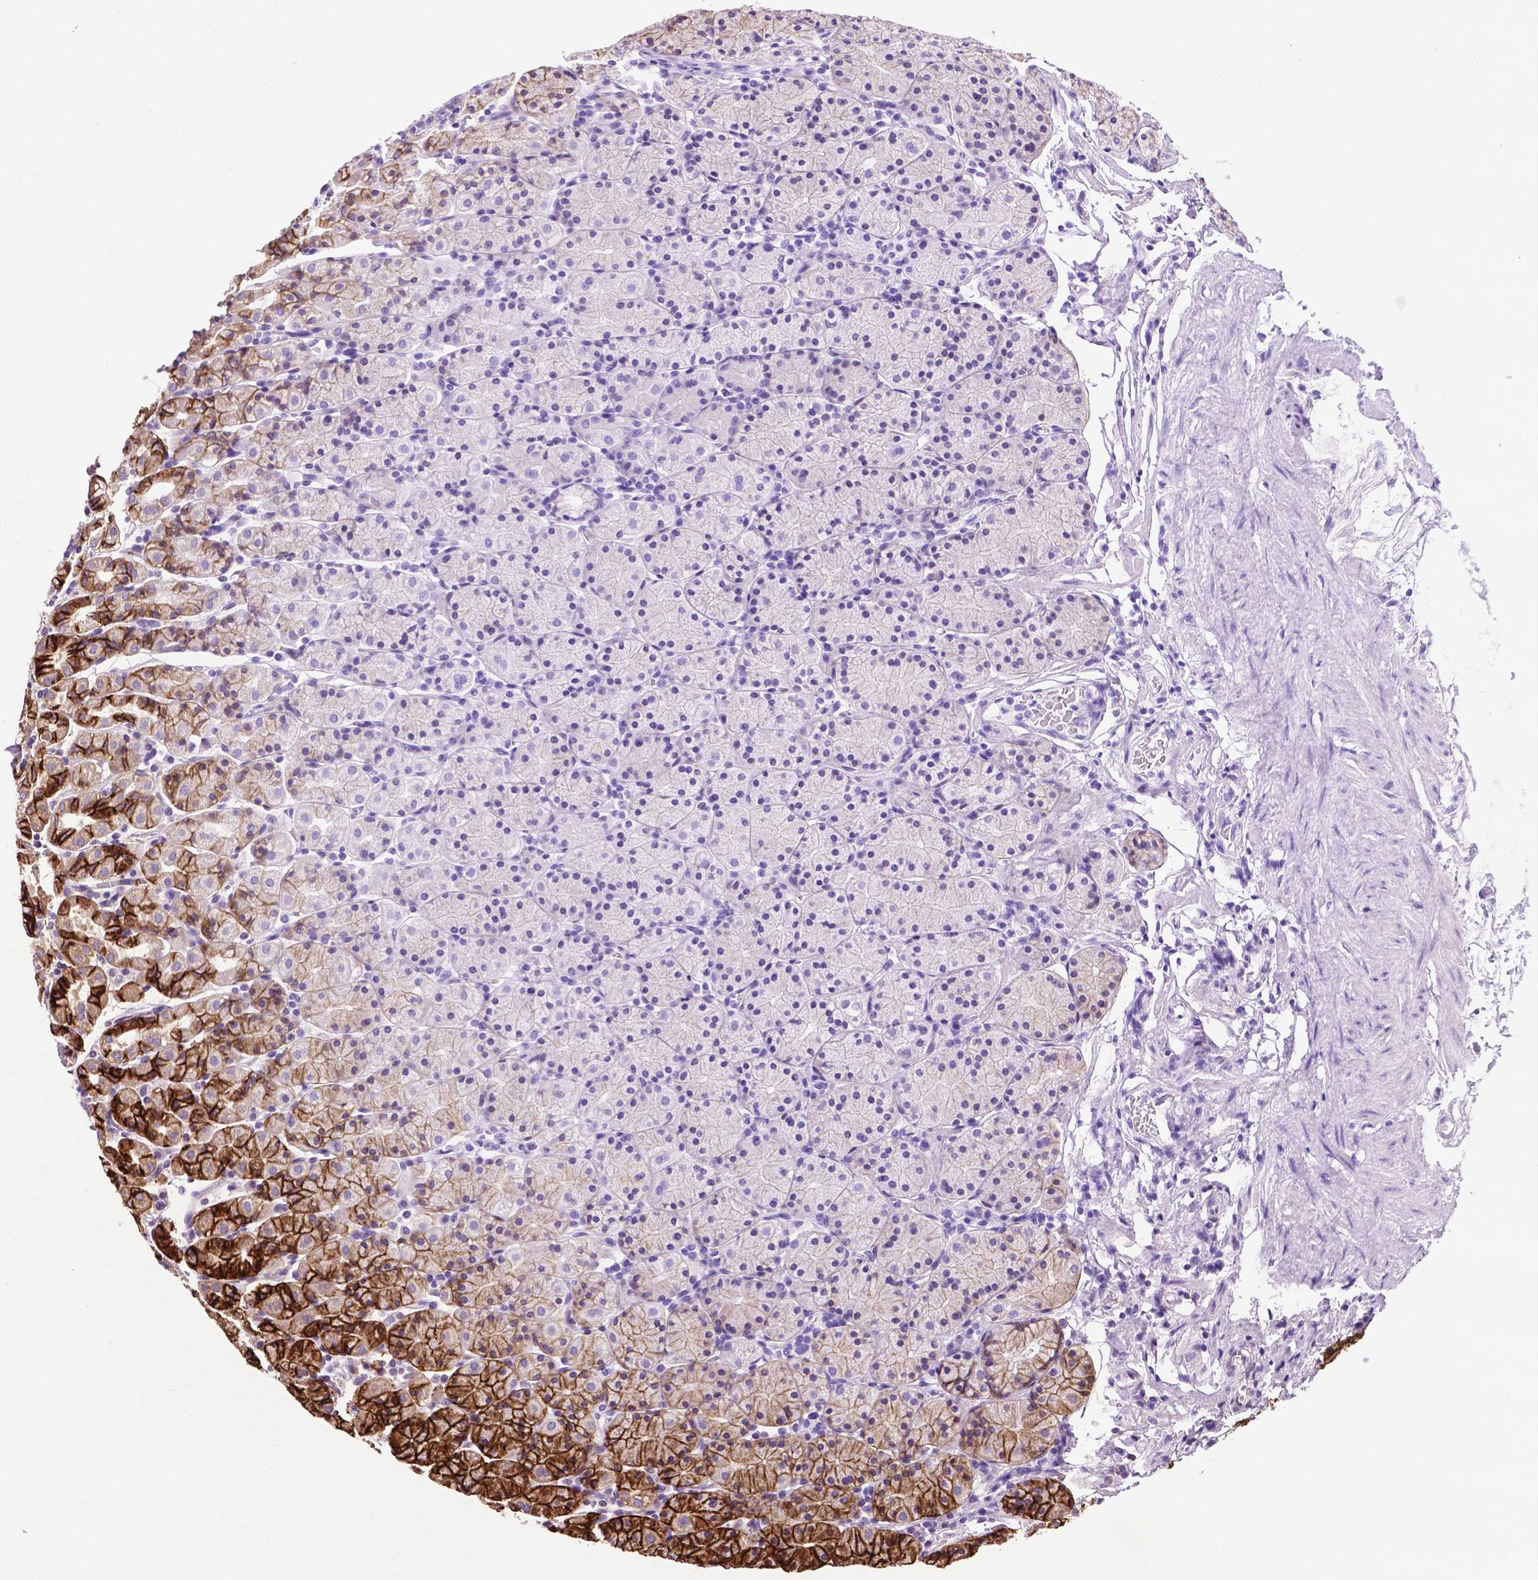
{"staining": {"intensity": "strong", "quantity": "25%-75%", "location": "cytoplasmic/membranous"}, "tissue": "stomach", "cell_type": "Glandular cells", "image_type": "normal", "snomed": [{"axis": "morphology", "description": "Normal tissue, NOS"}, {"axis": "topography", "description": "Stomach, upper"}, {"axis": "topography", "description": "Stomach"}], "caption": "IHC (DAB) staining of benign stomach shows strong cytoplasmic/membranous protein expression in about 25%-75% of glandular cells.", "gene": "SPNS2", "patient": {"sex": "male", "age": 62}}